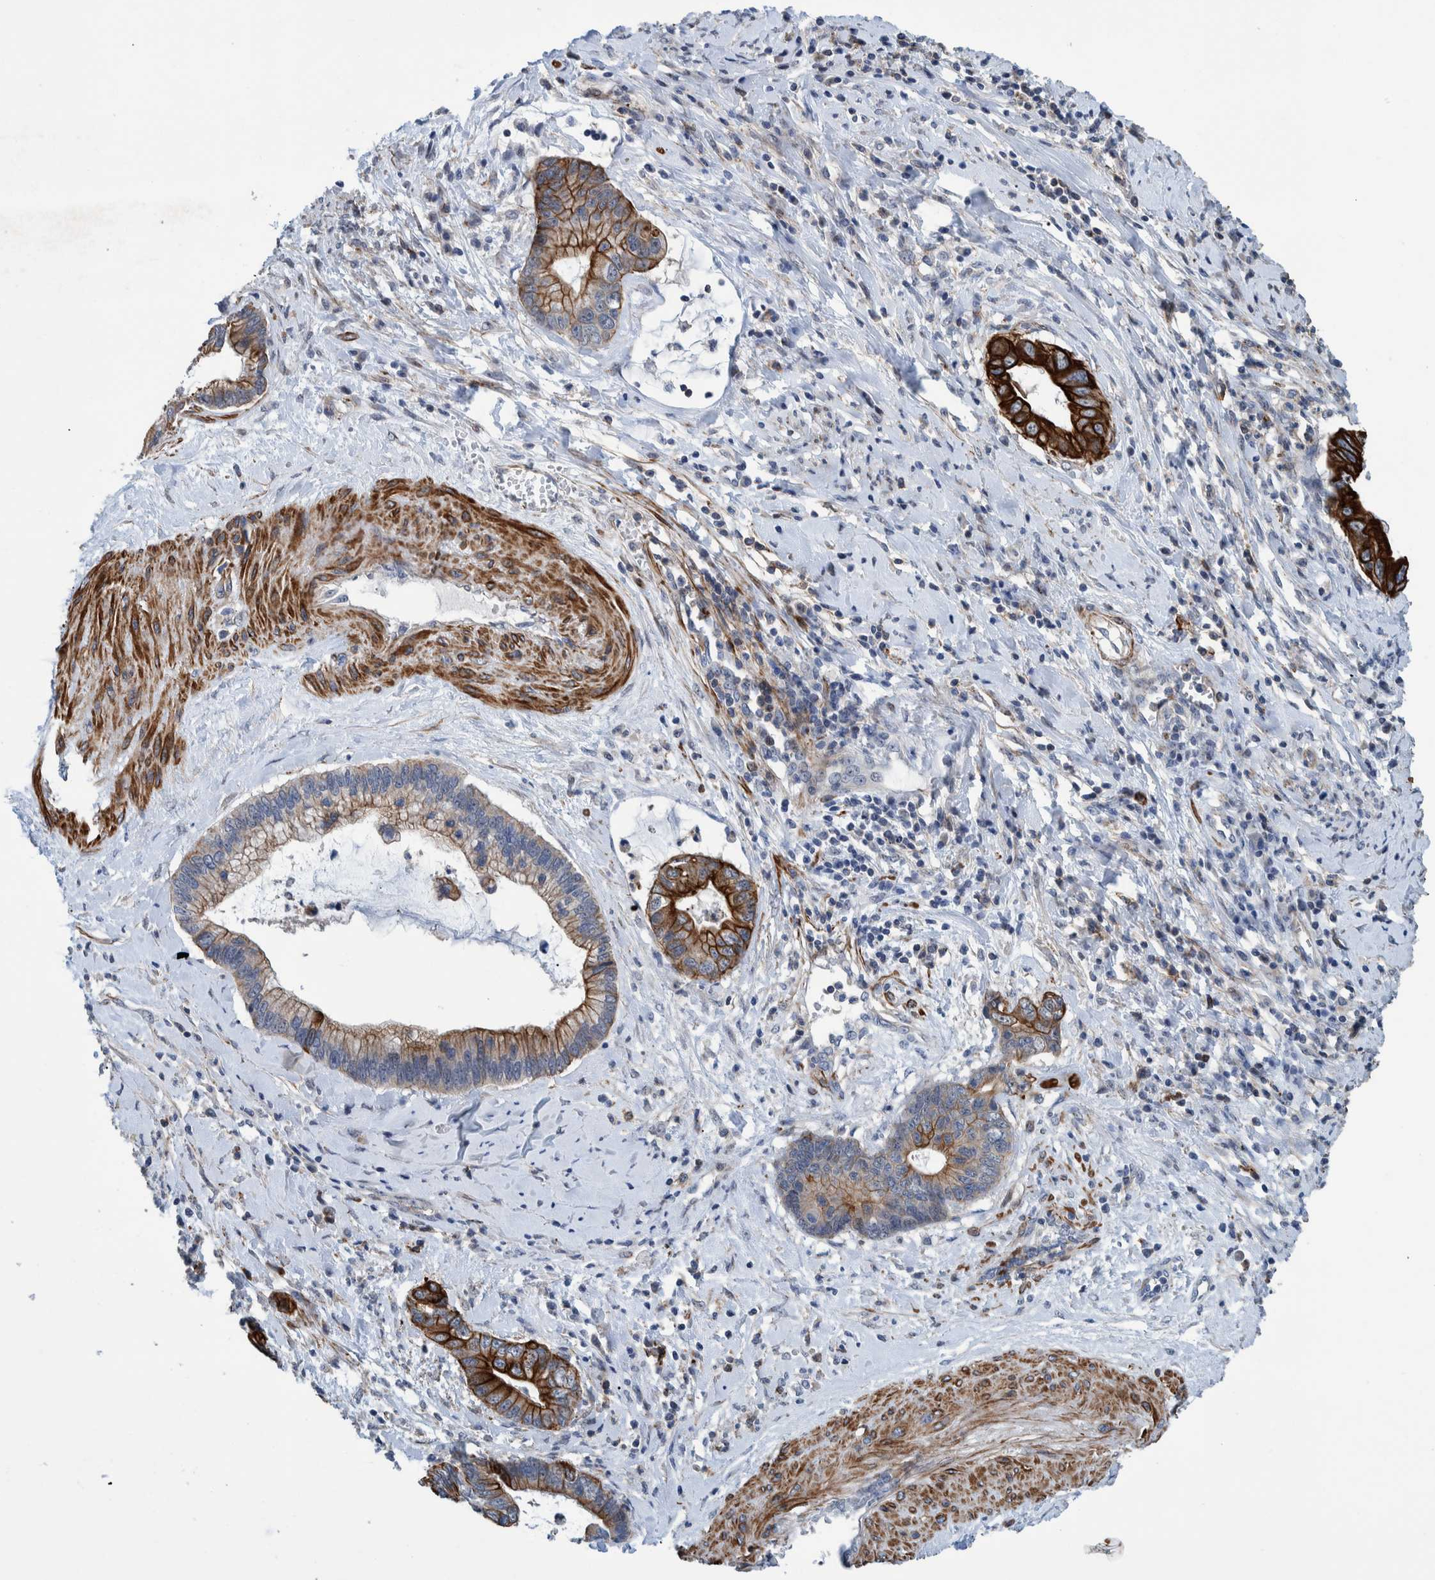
{"staining": {"intensity": "strong", "quantity": "25%-75%", "location": "cytoplasmic/membranous"}, "tissue": "cervical cancer", "cell_type": "Tumor cells", "image_type": "cancer", "snomed": [{"axis": "morphology", "description": "Adenocarcinoma, NOS"}, {"axis": "topography", "description": "Cervix"}], "caption": "Immunohistochemical staining of human cervical adenocarcinoma shows high levels of strong cytoplasmic/membranous expression in about 25%-75% of tumor cells.", "gene": "MKS1", "patient": {"sex": "female", "age": 44}}